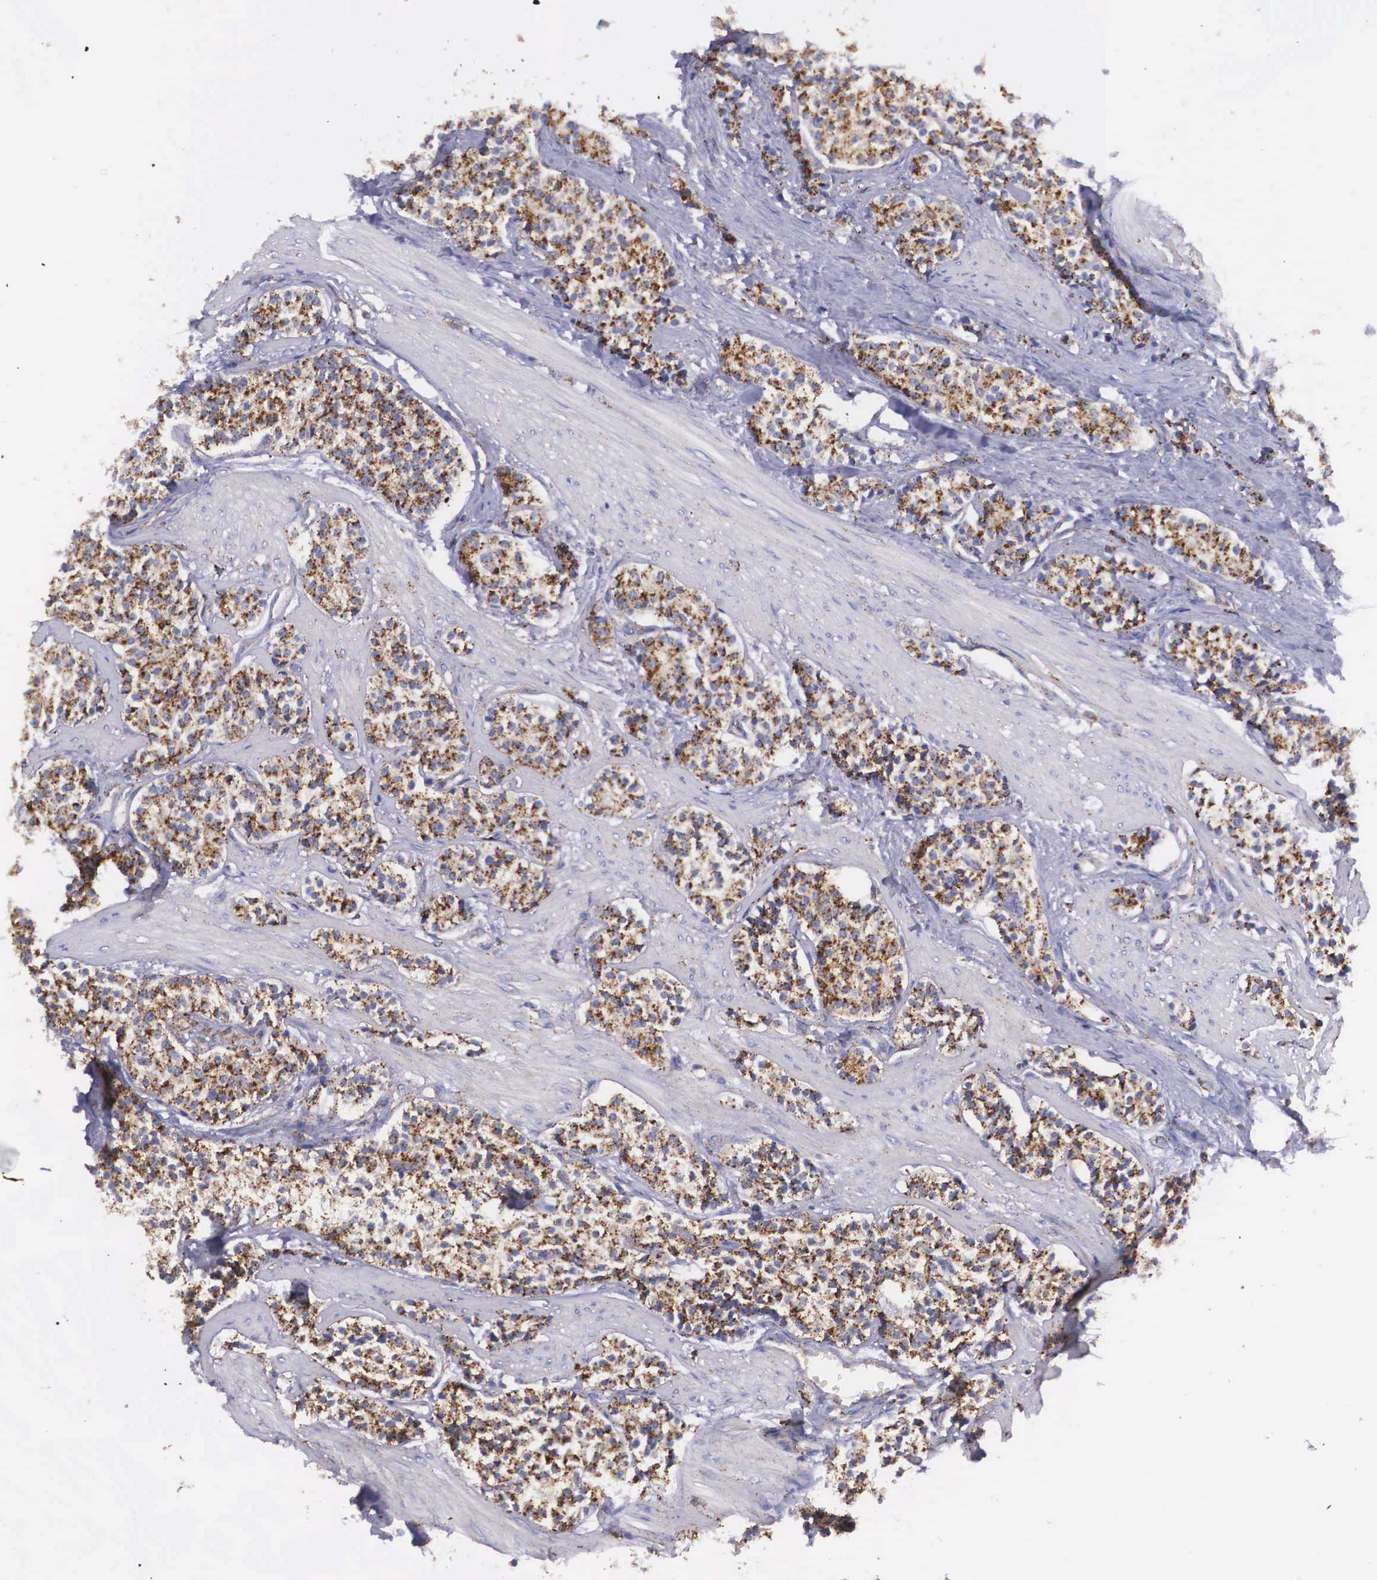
{"staining": {"intensity": "moderate", "quantity": ">75%", "location": "cytoplasmic/membranous"}, "tissue": "carcinoid", "cell_type": "Tumor cells", "image_type": "cancer", "snomed": [{"axis": "morphology", "description": "Carcinoid, malignant, NOS"}, {"axis": "topography", "description": "Stomach"}], "caption": "DAB (3,3'-diaminobenzidine) immunohistochemical staining of human malignant carcinoid demonstrates moderate cytoplasmic/membranous protein expression in approximately >75% of tumor cells. The protein of interest is shown in brown color, while the nuclei are stained blue.", "gene": "NAGA", "patient": {"sex": "female", "age": 76}}